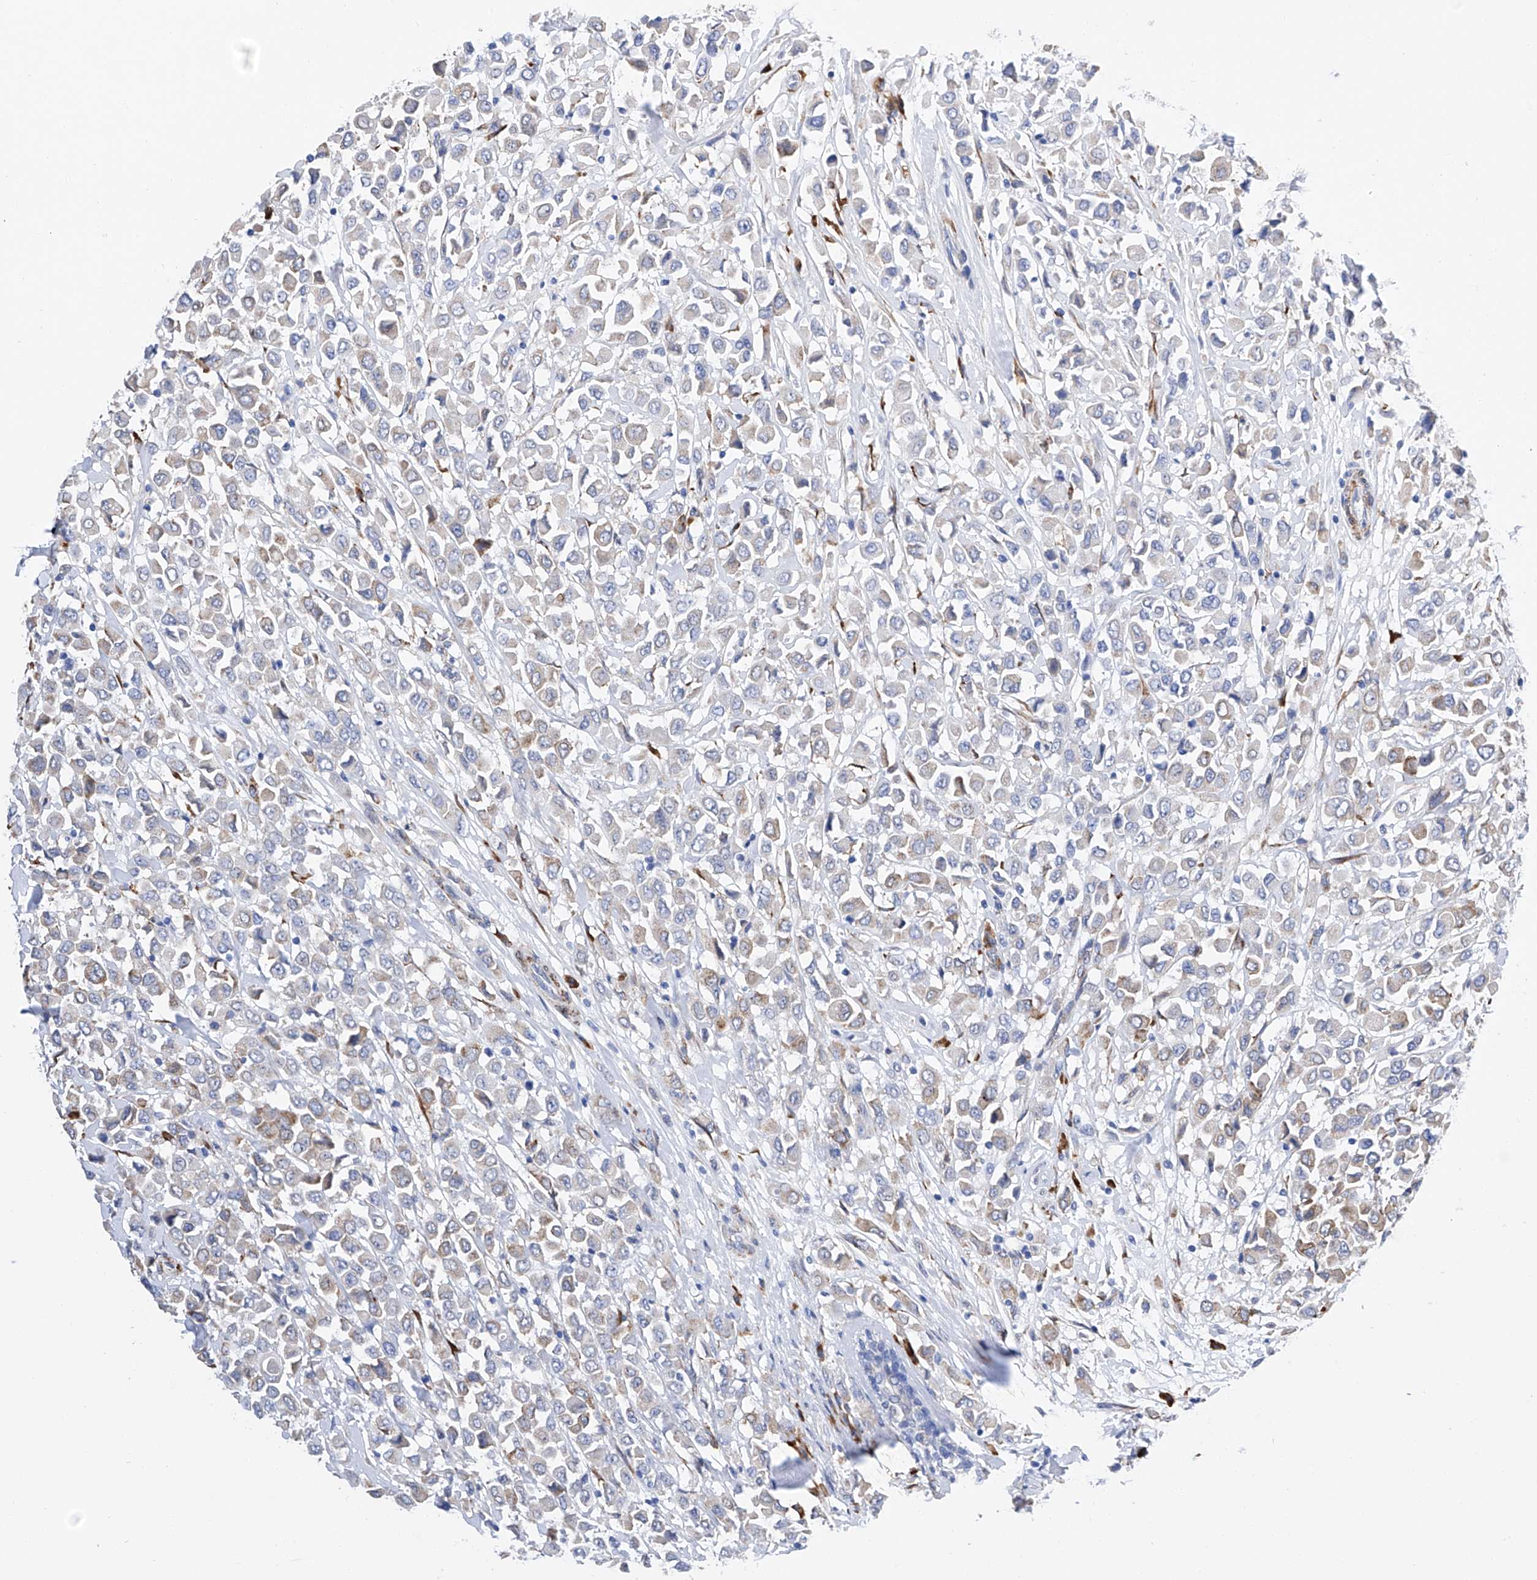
{"staining": {"intensity": "weak", "quantity": "<25%", "location": "cytoplasmic/membranous"}, "tissue": "breast cancer", "cell_type": "Tumor cells", "image_type": "cancer", "snomed": [{"axis": "morphology", "description": "Duct carcinoma"}, {"axis": "topography", "description": "Breast"}], "caption": "The histopathology image shows no significant staining in tumor cells of breast intraductal carcinoma.", "gene": "PDIA5", "patient": {"sex": "female", "age": 61}}